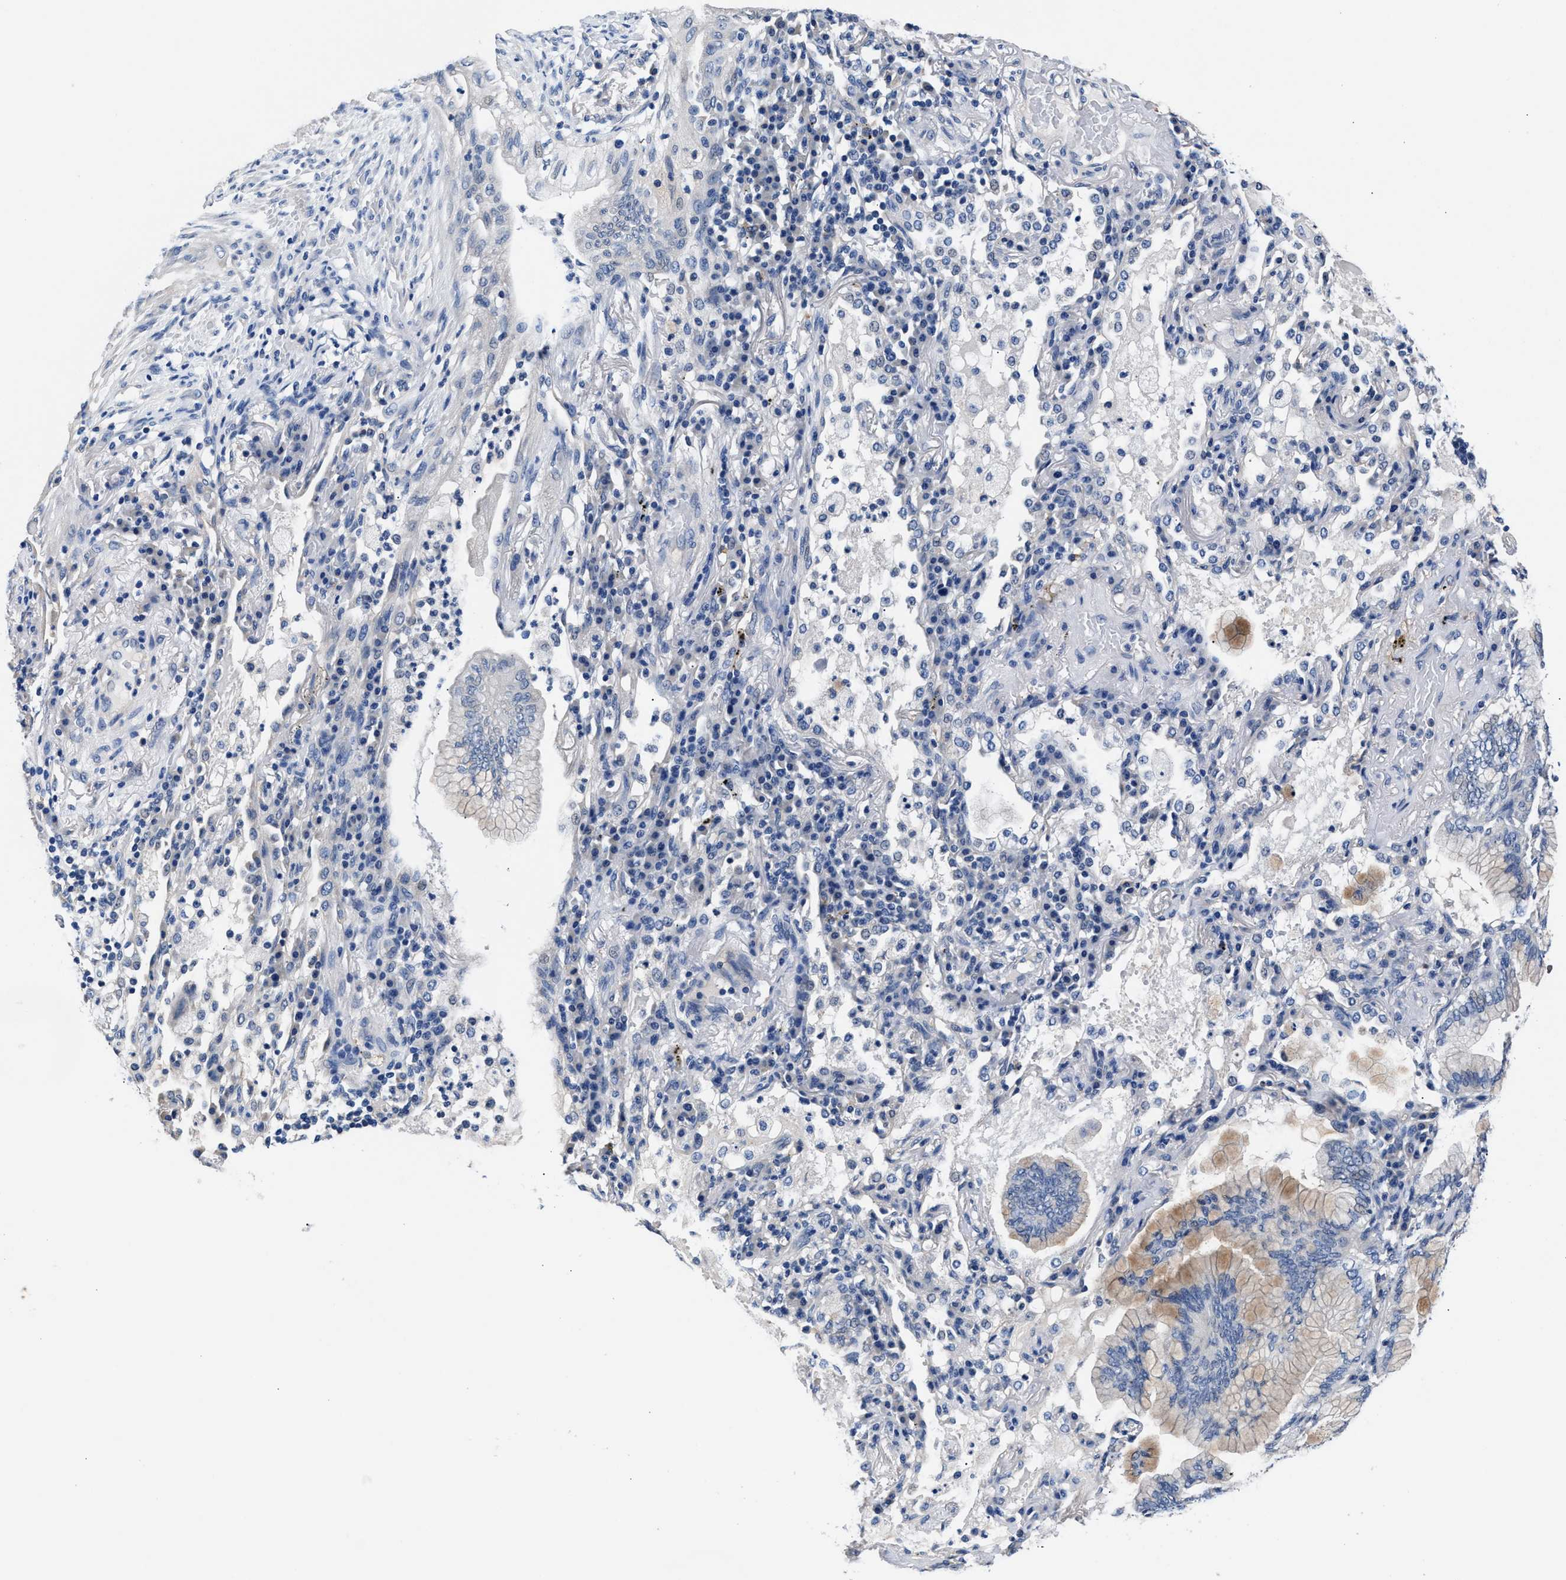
{"staining": {"intensity": "weak", "quantity": "25%-75%", "location": "cytoplasmic/membranous"}, "tissue": "lung cancer", "cell_type": "Tumor cells", "image_type": "cancer", "snomed": [{"axis": "morphology", "description": "Adenocarcinoma, NOS"}, {"axis": "topography", "description": "Lung"}], "caption": "Human lung cancer (adenocarcinoma) stained with a protein marker exhibits weak staining in tumor cells.", "gene": "GSTM1", "patient": {"sex": "female", "age": 70}}